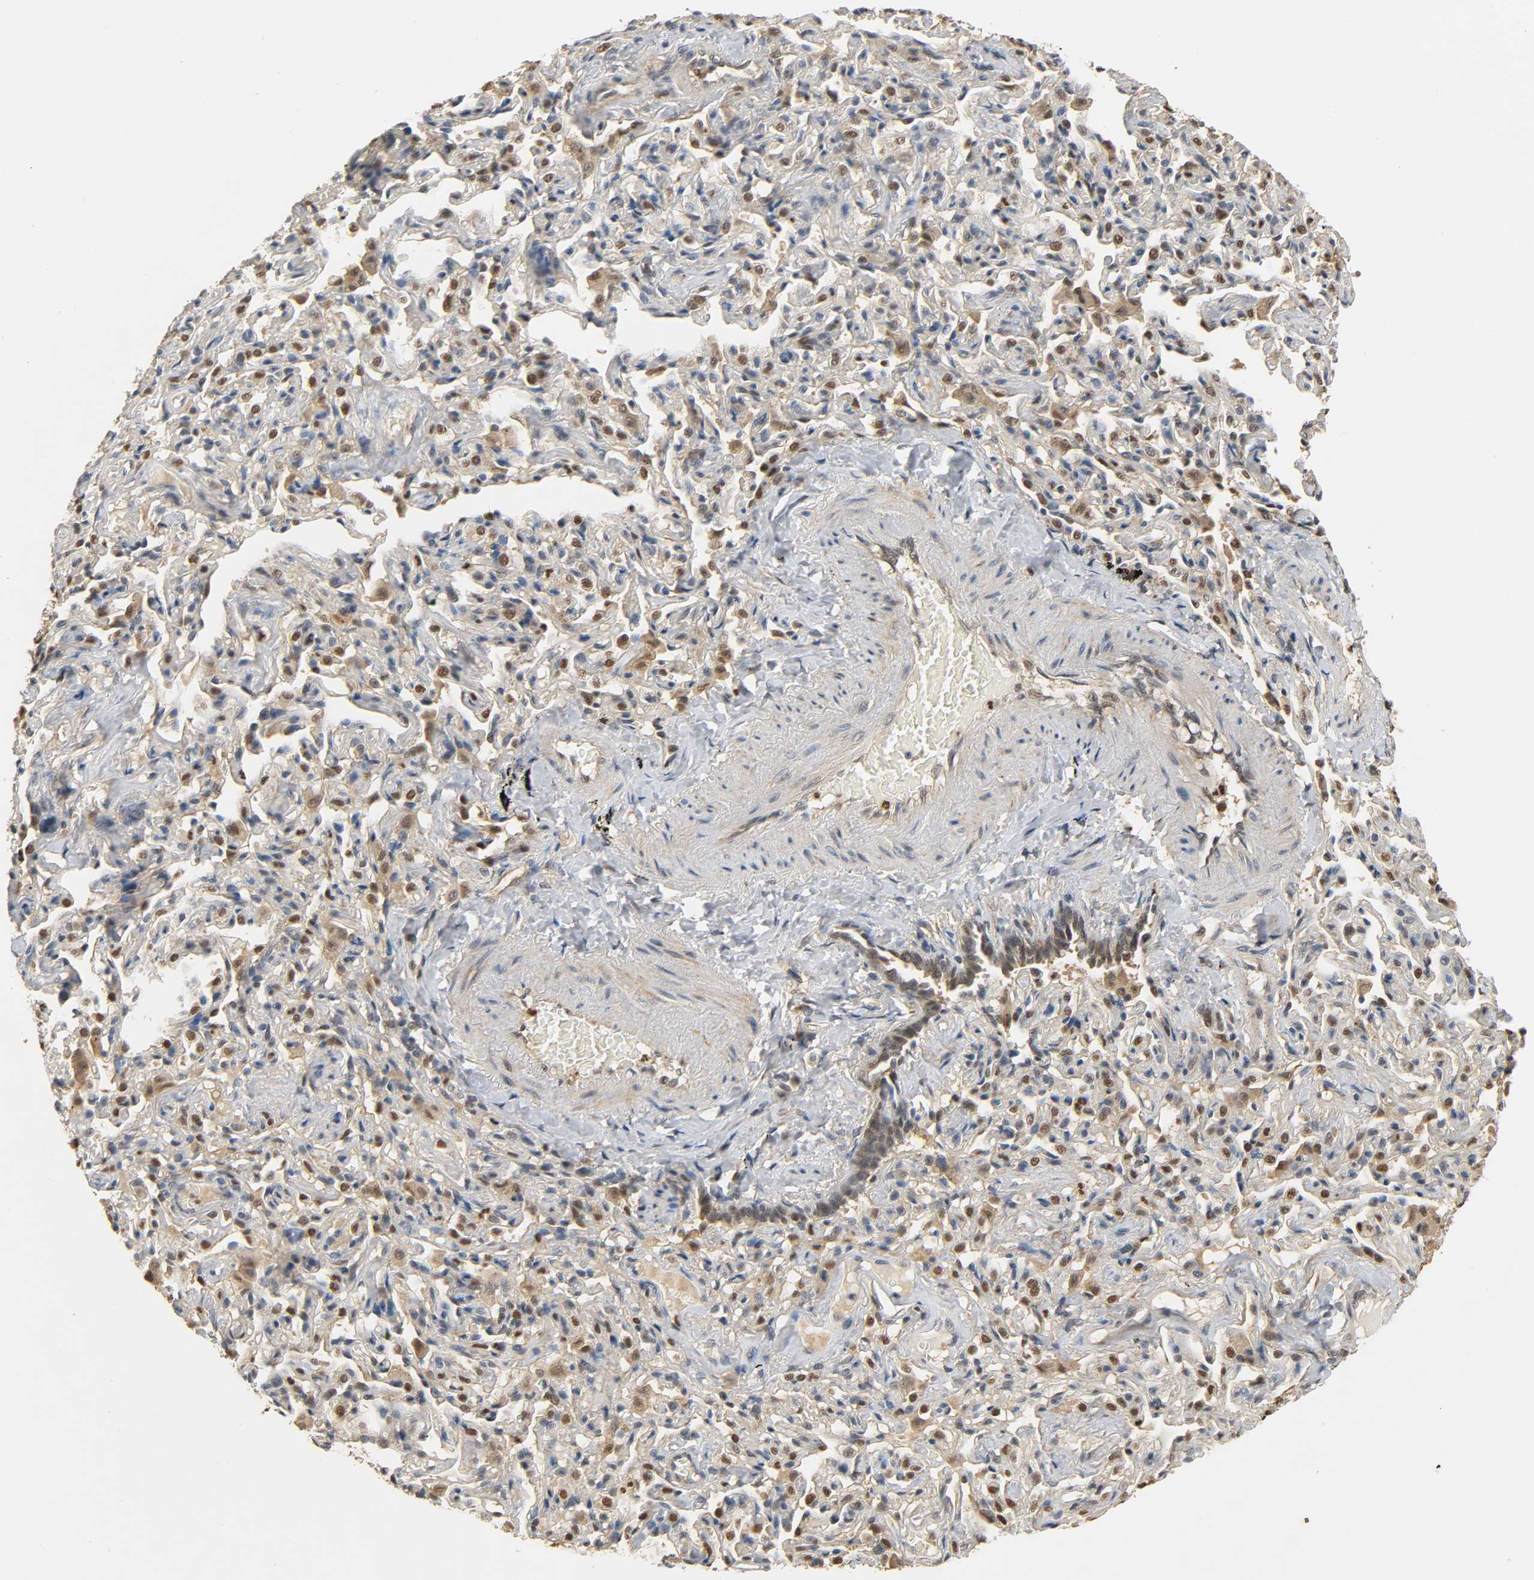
{"staining": {"intensity": "moderate", "quantity": "25%-75%", "location": "cytoplasmic/membranous,nuclear"}, "tissue": "bronchus", "cell_type": "Respiratory epithelial cells", "image_type": "normal", "snomed": [{"axis": "morphology", "description": "Normal tissue, NOS"}, {"axis": "topography", "description": "Lung"}], "caption": "IHC (DAB (3,3'-diaminobenzidine)) staining of benign bronchus shows moderate cytoplasmic/membranous,nuclear protein positivity in about 25%-75% of respiratory epithelial cells.", "gene": "ZFPM2", "patient": {"sex": "male", "age": 64}}